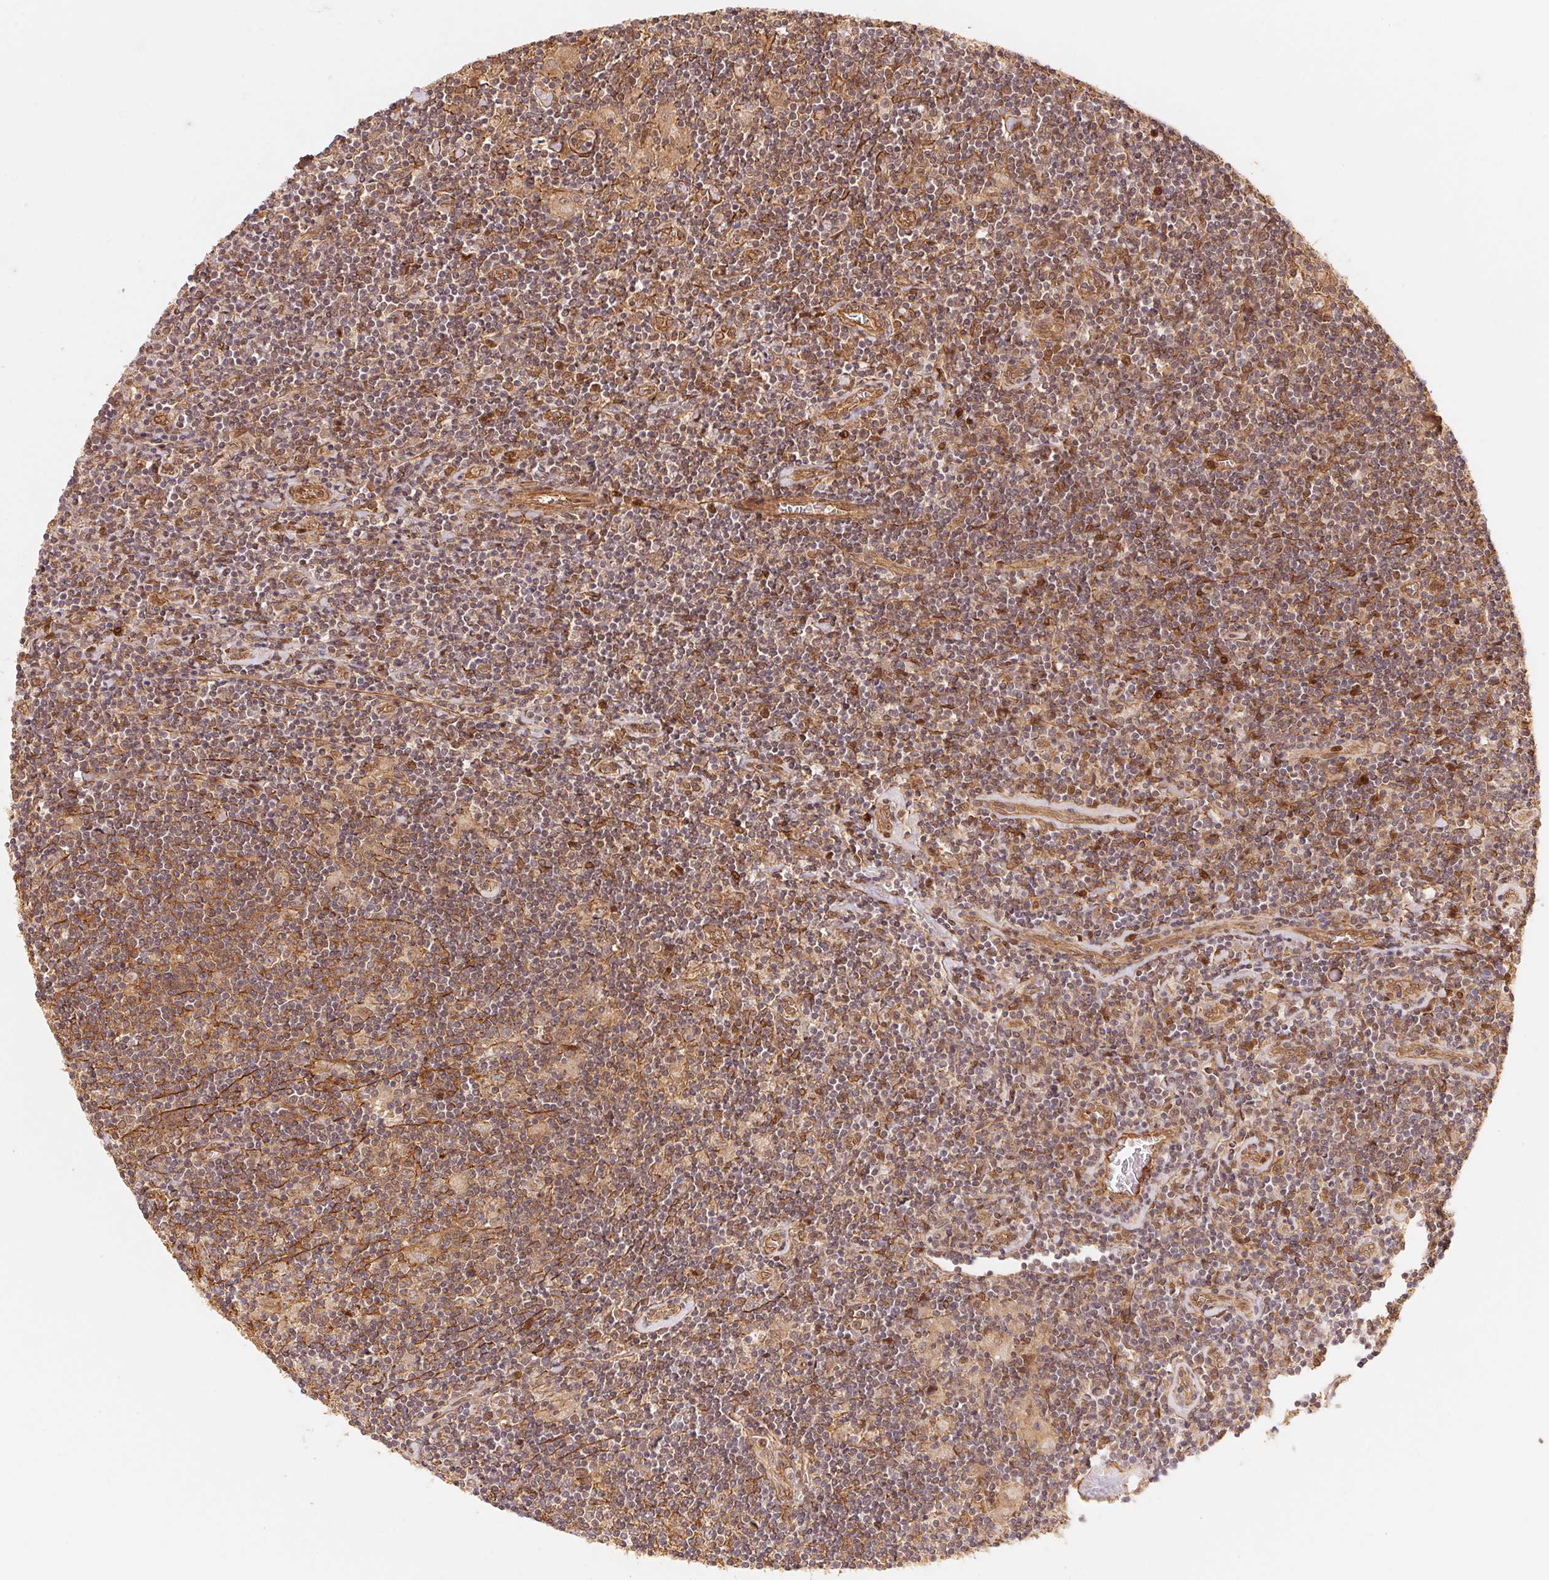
{"staining": {"intensity": "weak", "quantity": "<25%", "location": "cytoplasmic/membranous"}, "tissue": "lymphoma", "cell_type": "Tumor cells", "image_type": "cancer", "snomed": [{"axis": "morphology", "description": "Hodgkin's disease, NOS"}, {"axis": "topography", "description": "Lymph node"}], "caption": "IHC photomicrograph of Hodgkin's disease stained for a protein (brown), which displays no staining in tumor cells.", "gene": "TNIP2", "patient": {"sex": "male", "age": 40}}